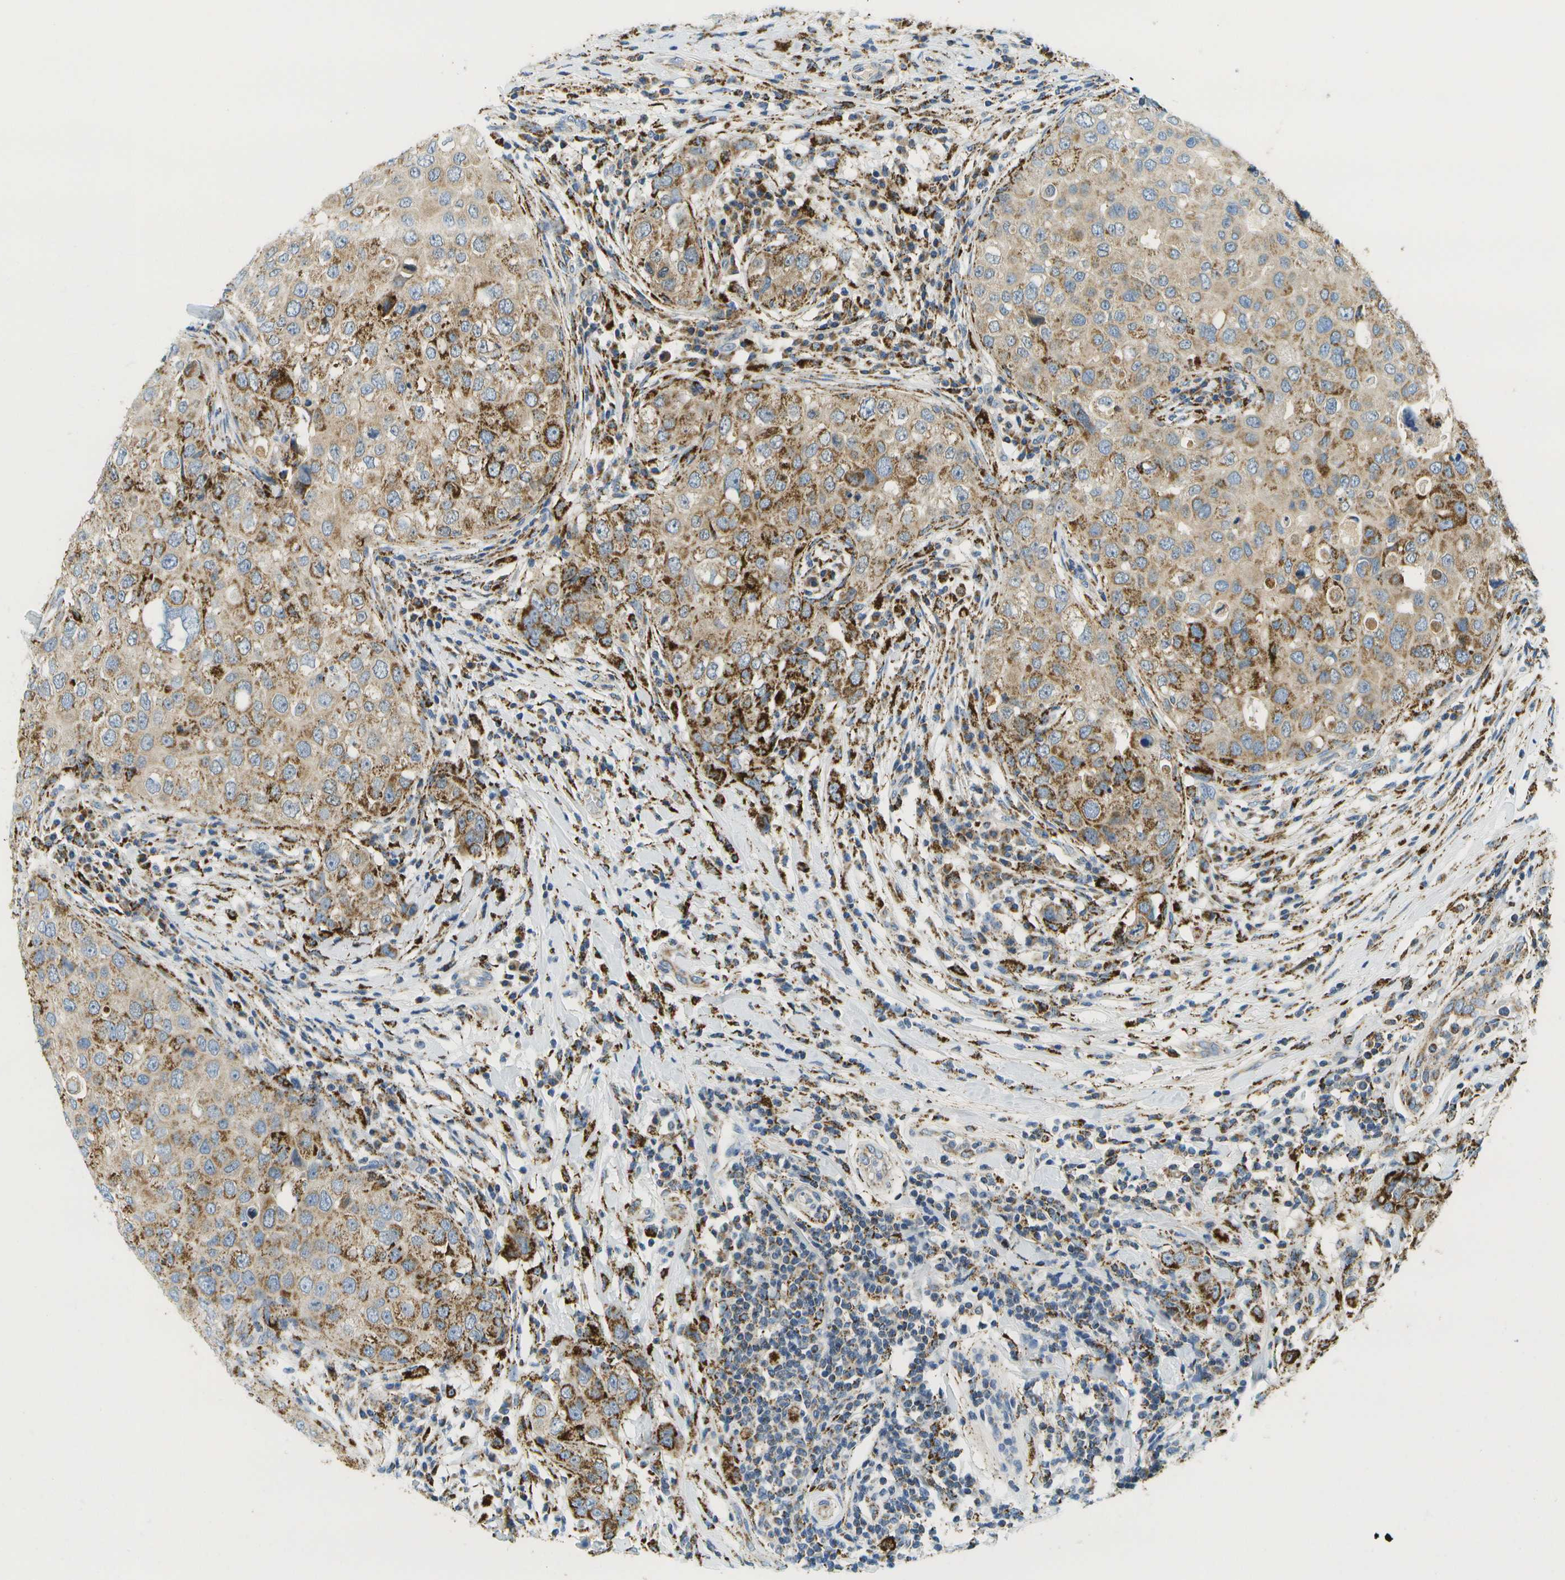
{"staining": {"intensity": "moderate", "quantity": "25%-75%", "location": "cytoplasmic/membranous"}, "tissue": "breast cancer", "cell_type": "Tumor cells", "image_type": "cancer", "snomed": [{"axis": "morphology", "description": "Duct carcinoma"}, {"axis": "topography", "description": "Breast"}], "caption": "Breast cancer (infiltrating ductal carcinoma) stained with a protein marker exhibits moderate staining in tumor cells.", "gene": "HLCS", "patient": {"sex": "female", "age": 27}}